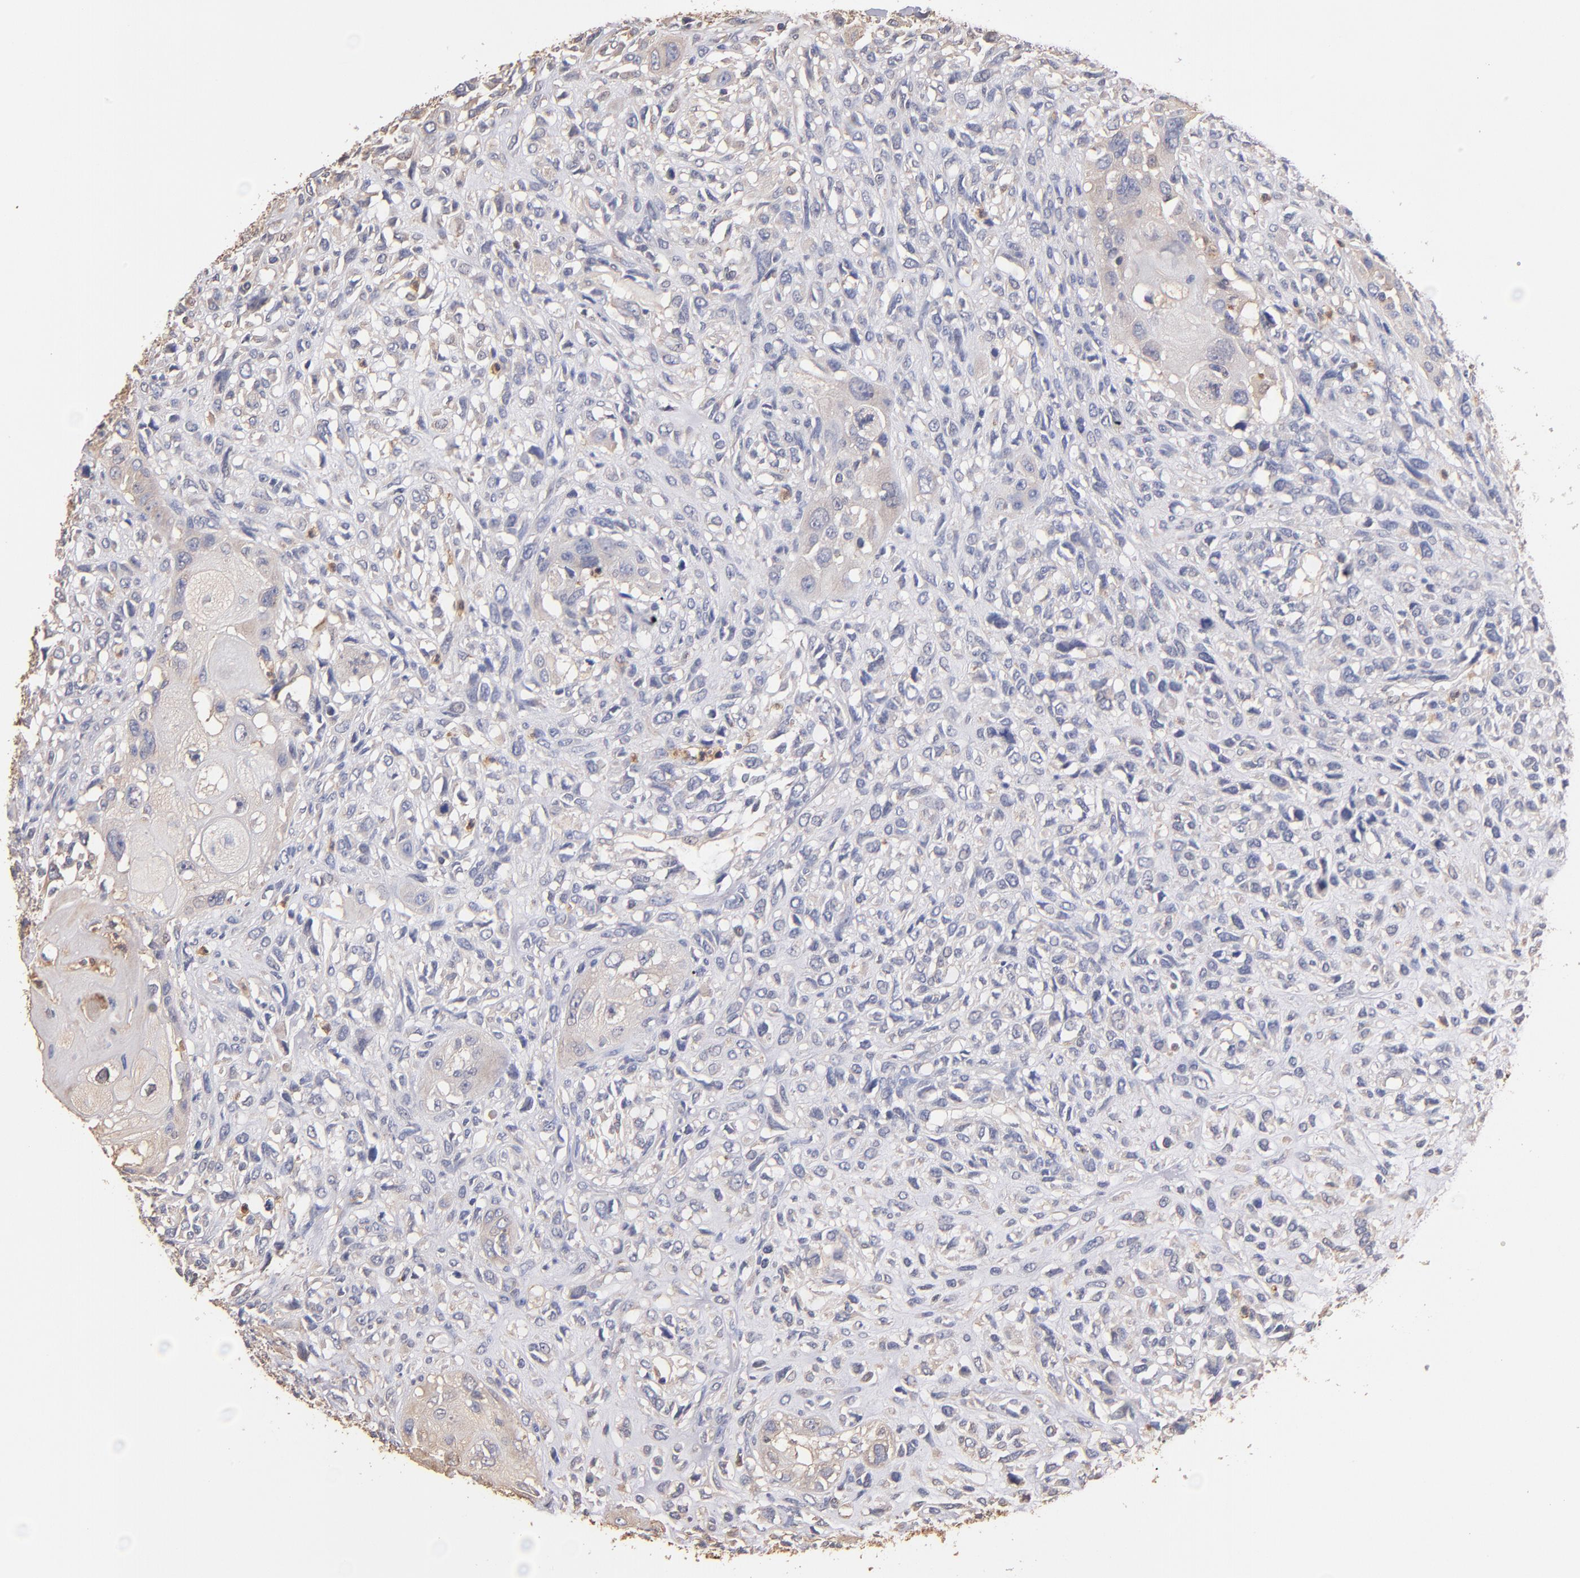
{"staining": {"intensity": "weak", "quantity": "25%-75%", "location": "cytoplasmic/membranous"}, "tissue": "head and neck cancer", "cell_type": "Tumor cells", "image_type": "cancer", "snomed": [{"axis": "morphology", "description": "Neoplasm, malignant, NOS"}, {"axis": "topography", "description": "Salivary gland"}, {"axis": "topography", "description": "Head-Neck"}], "caption": "Protein staining of head and neck cancer (malignant neoplasm) tissue displays weak cytoplasmic/membranous positivity in about 25%-75% of tumor cells.", "gene": "RO60", "patient": {"sex": "male", "age": 43}}